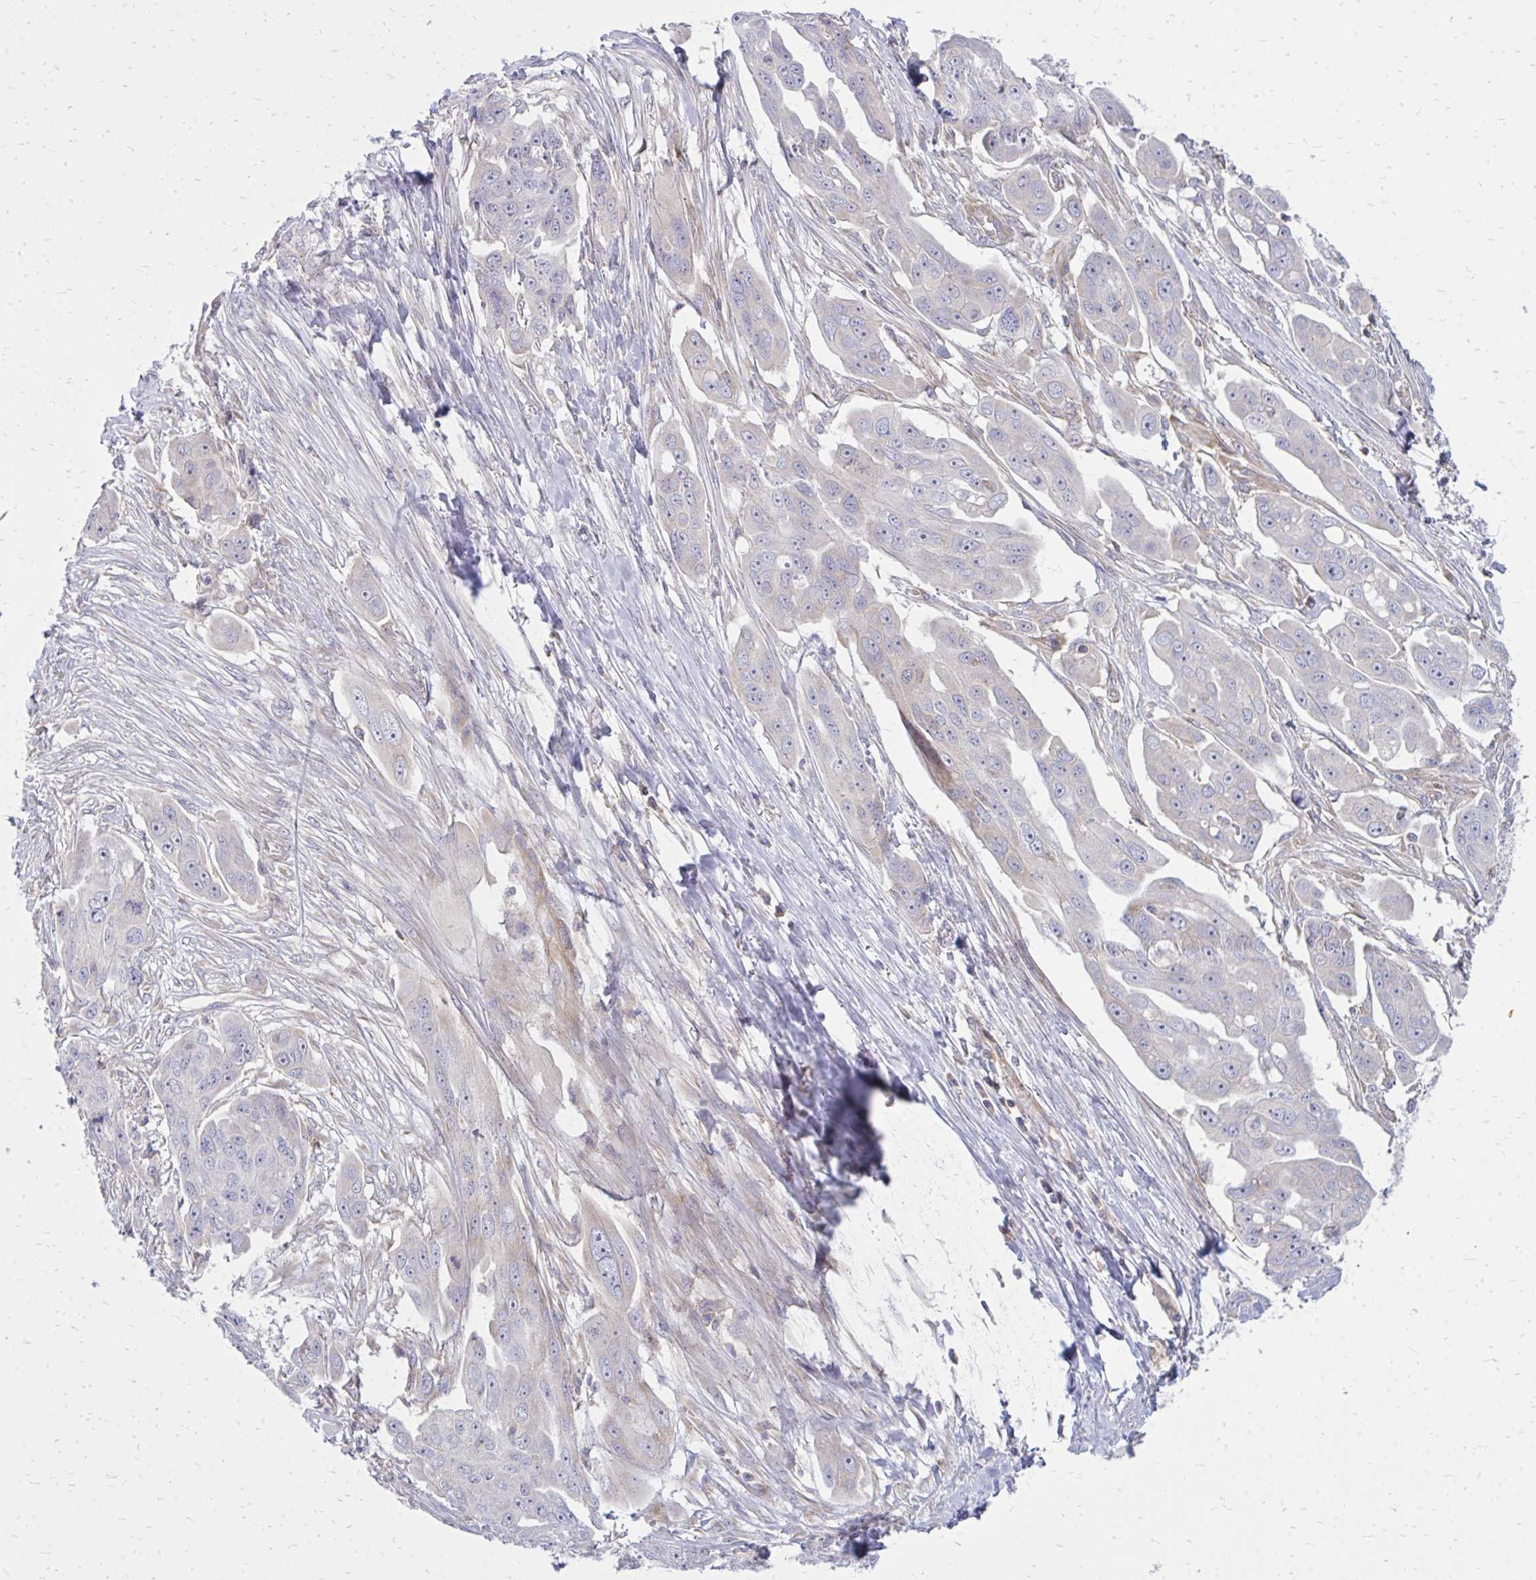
{"staining": {"intensity": "negative", "quantity": "none", "location": "none"}, "tissue": "ovarian cancer", "cell_type": "Tumor cells", "image_type": "cancer", "snomed": [{"axis": "morphology", "description": "Carcinoma, endometroid"}, {"axis": "topography", "description": "Ovary"}], "caption": "High magnification brightfield microscopy of ovarian cancer (endometroid carcinoma) stained with DAB (brown) and counterstained with hematoxylin (blue): tumor cells show no significant staining.", "gene": "ASAP1", "patient": {"sex": "female", "age": 70}}